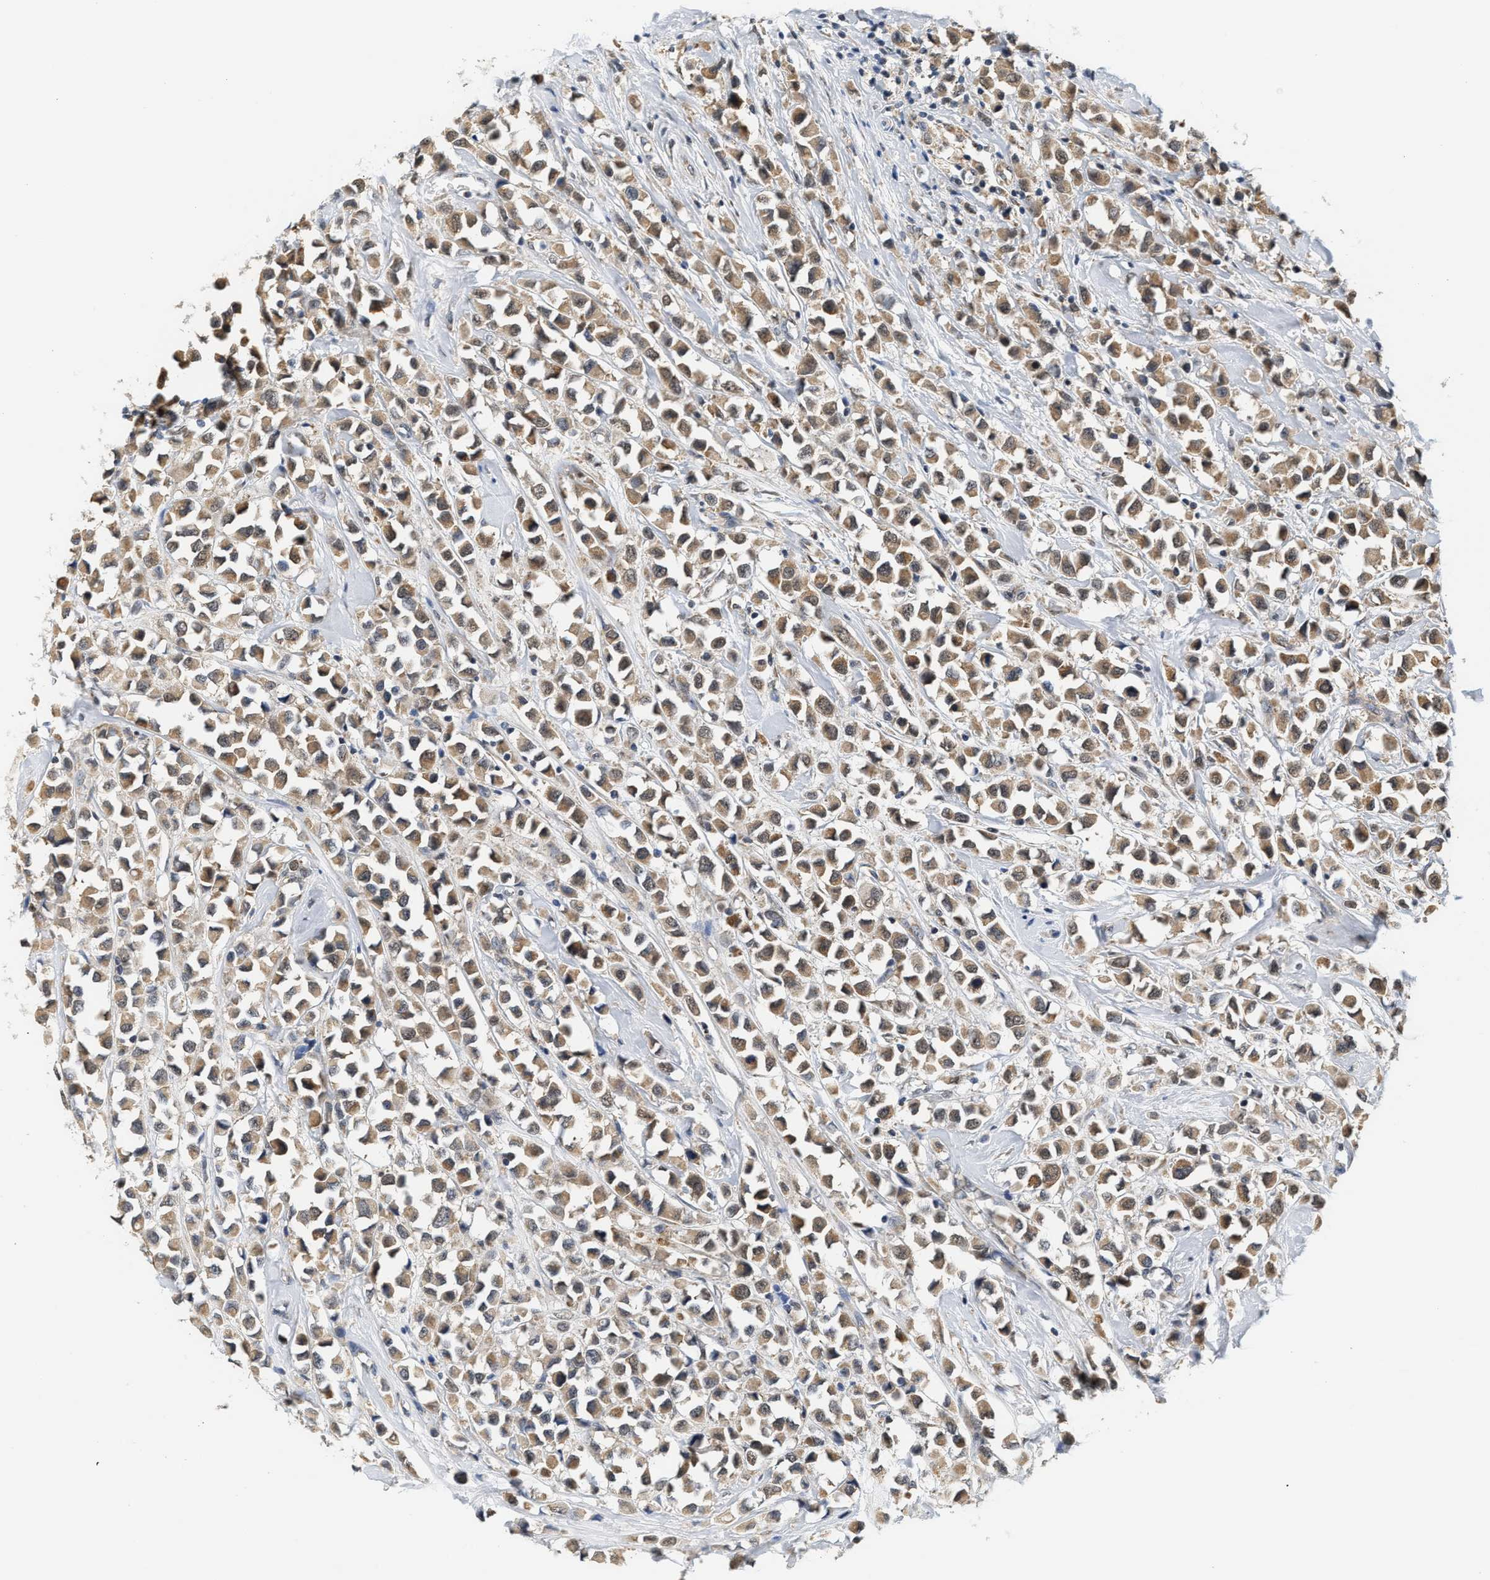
{"staining": {"intensity": "moderate", "quantity": ">75%", "location": "cytoplasmic/membranous"}, "tissue": "breast cancer", "cell_type": "Tumor cells", "image_type": "cancer", "snomed": [{"axis": "morphology", "description": "Duct carcinoma"}, {"axis": "topography", "description": "Breast"}], "caption": "IHC micrograph of human breast intraductal carcinoma stained for a protein (brown), which exhibits medium levels of moderate cytoplasmic/membranous staining in about >75% of tumor cells.", "gene": "GIGYF1", "patient": {"sex": "female", "age": 61}}